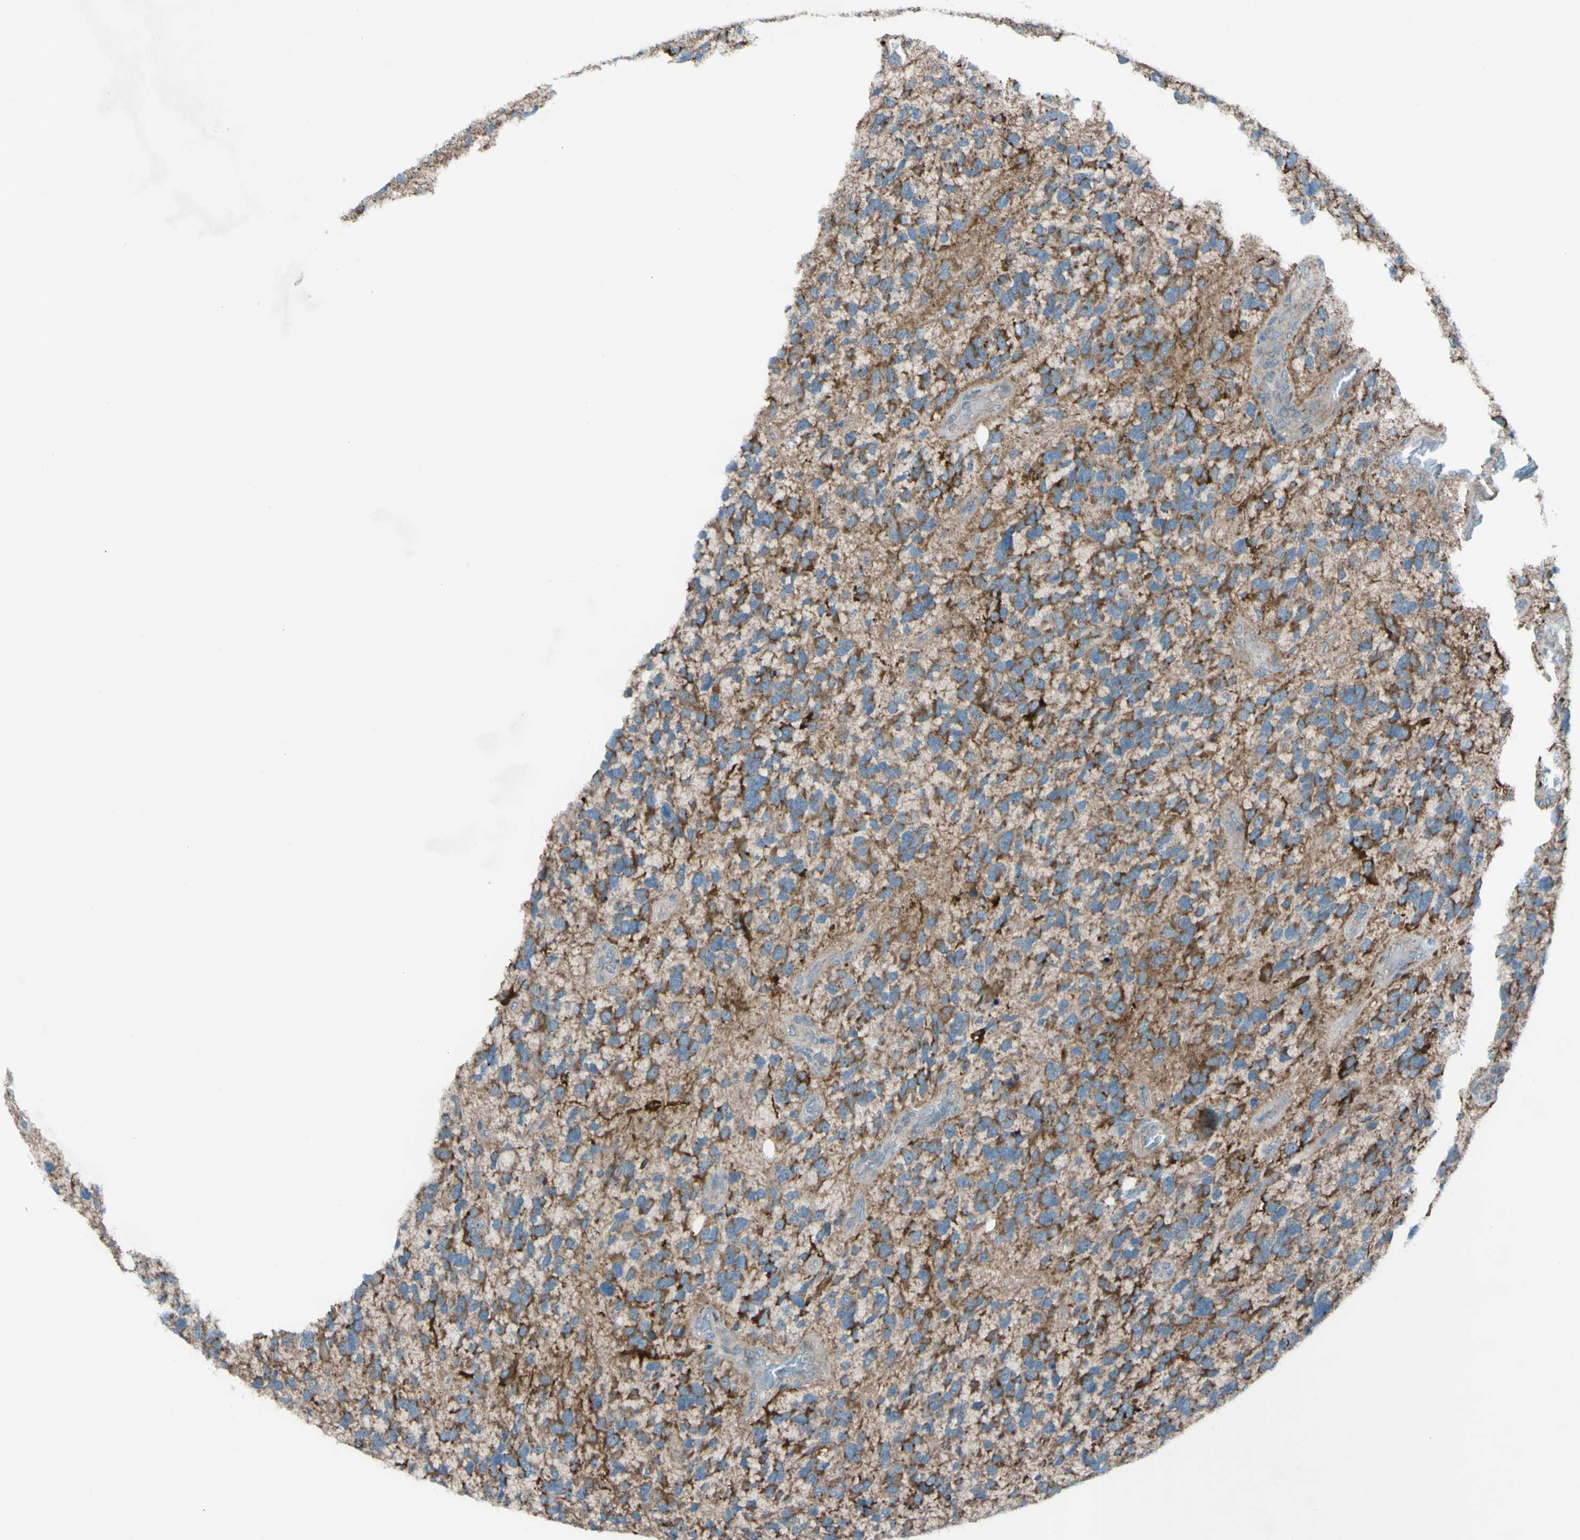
{"staining": {"intensity": "moderate", "quantity": "25%-75%", "location": "cytoplasmic/membranous"}, "tissue": "glioma", "cell_type": "Tumor cells", "image_type": "cancer", "snomed": [{"axis": "morphology", "description": "Glioma, malignant, High grade"}, {"axis": "topography", "description": "Brain"}], "caption": "The immunohistochemical stain labels moderate cytoplasmic/membranous staining in tumor cells of malignant glioma (high-grade) tissue.", "gene": "ACOT8", "patient": {"sex": "female", "age": 58}}